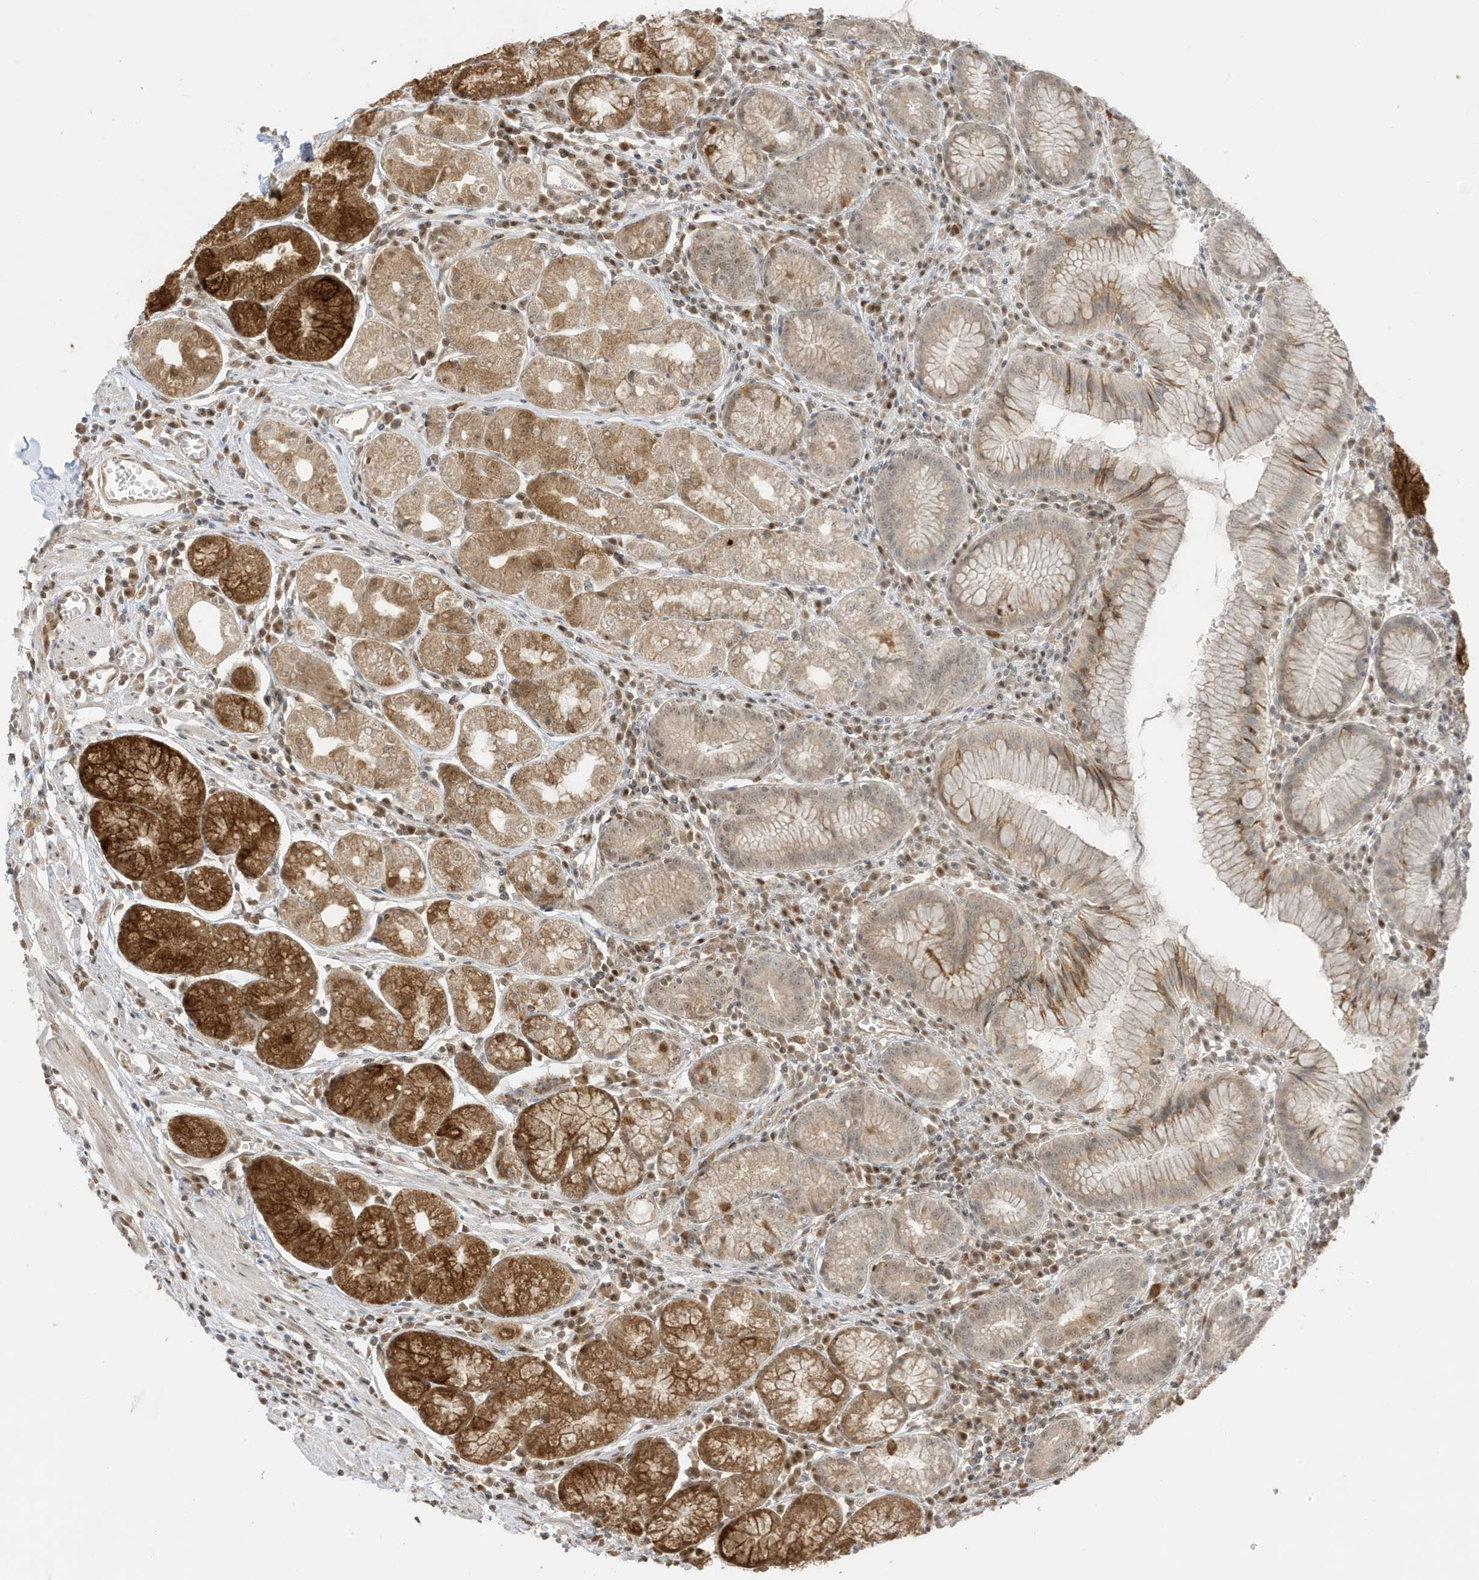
{"staining": {"intensity": "strong", "quantity": "25%-75%", "location": "cytoplasmic/membranous"}, "tissue": "stomach", "cell_type": "Glandular cells", "image_type": "normal", "snomed": [{"axis": "morphology", "description": "Normal tissue, NOS"}, {"axis": "topography", "description": "Stomach"}], "caption": "Glandular cells demonstrate high levels of strong cytoplasmic/membranous staining in about 25%-75% of cells in normal human stomach. (DAB IHC with brightfield microscopy, high magnification).", "gene": "ZBTB41", "patient": {"sex": "male", "age": 55}}